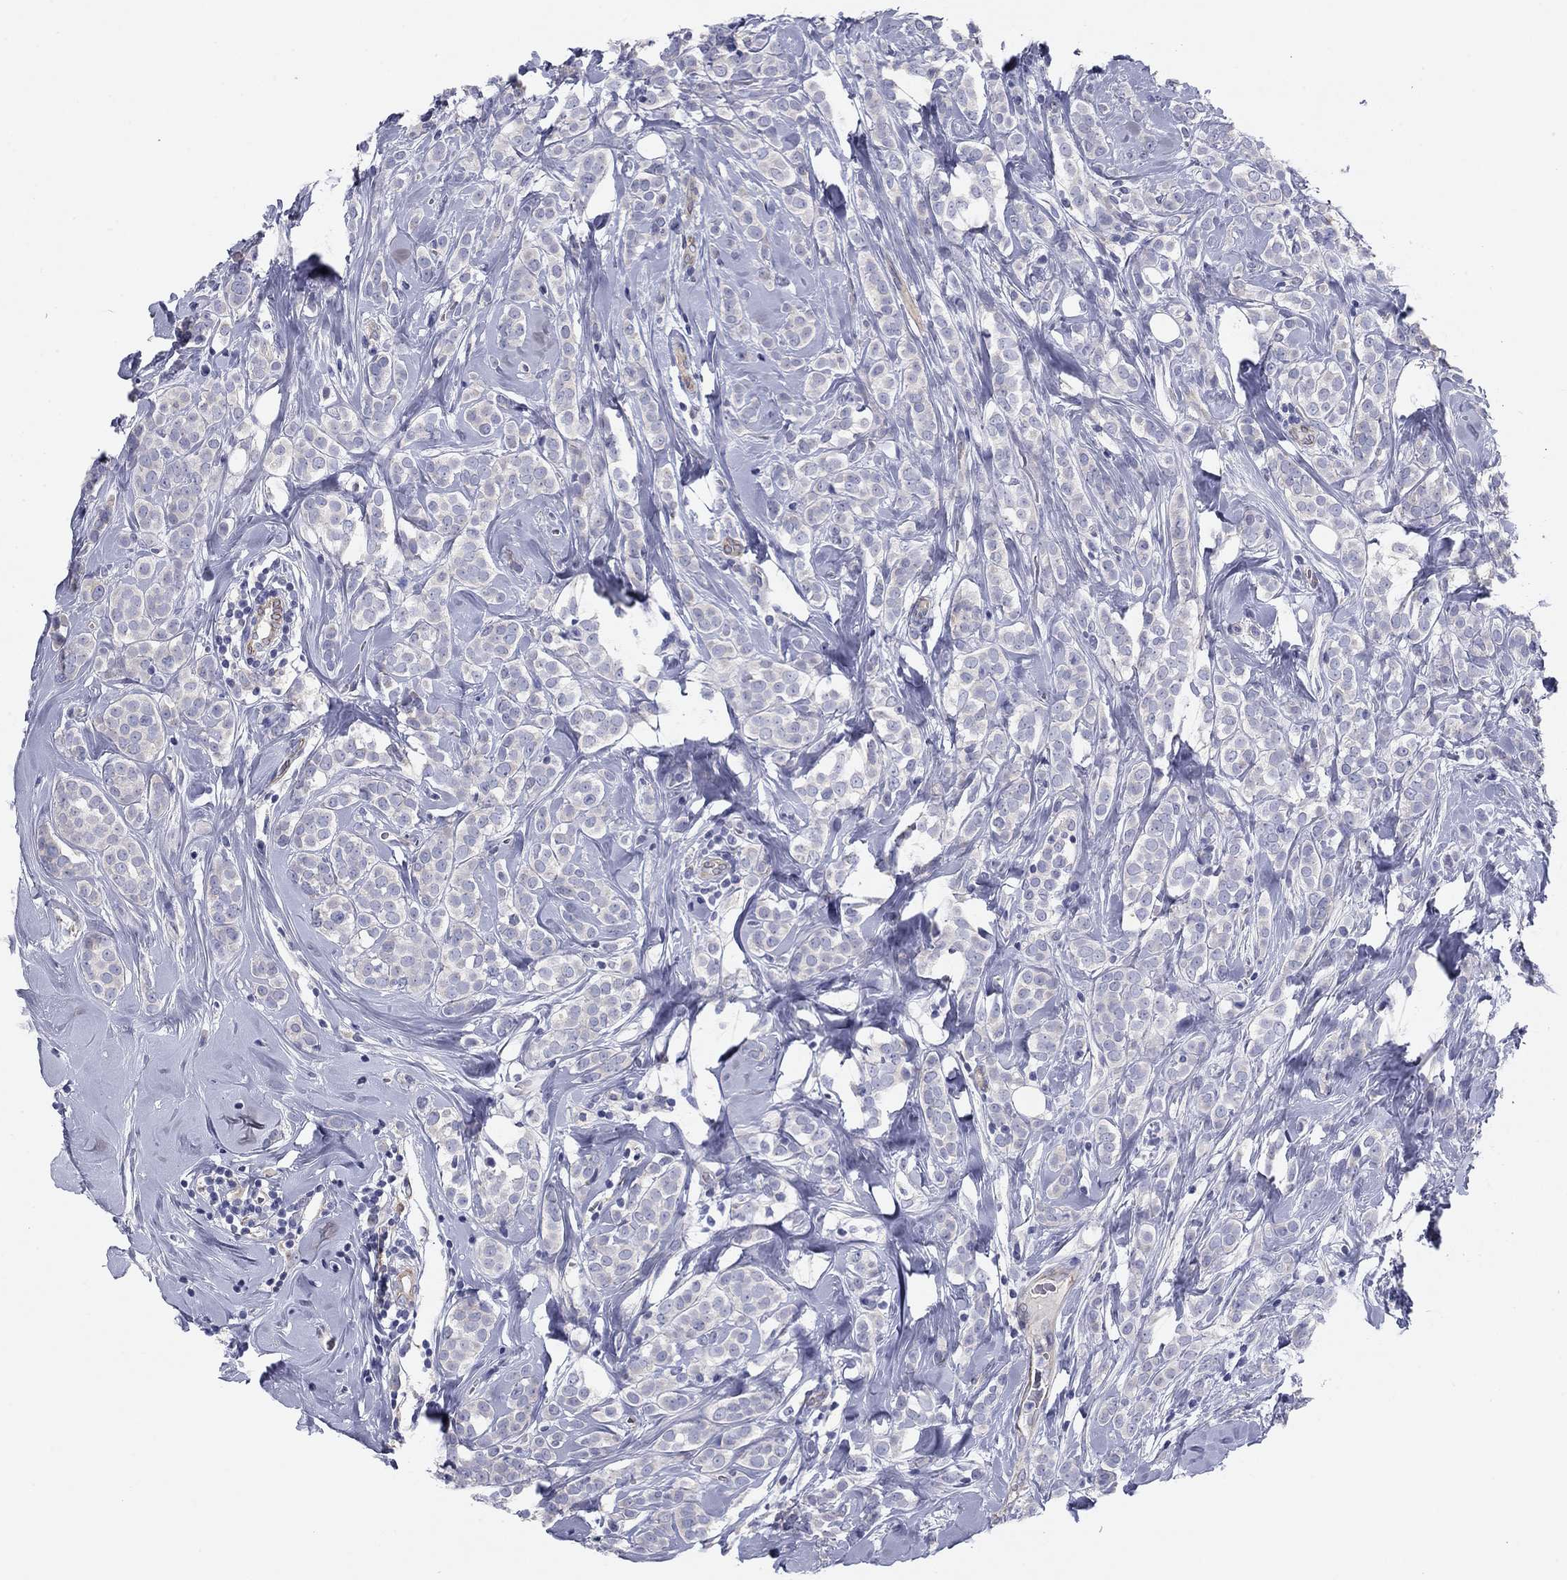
{"staining": {"intensity": "weak", "quantity": "<25%", "location": "cytoplasmic/membranous"}, "tissue": "breast cancer", "cell_type": "Tumor cells", "image_type": "cancer", "snomed": [{"axis": "morphology", "description": "Lobular carcinoma"}, {"axis": "topography", "description": "Breast"}], "caption": "This is an immunohistochemistry (IHC) photomicrograph of human breast lobular carcinoma. There is no expression in tumor cells.", "gene": "SEPTIN3", "patient": {"sex": "female", "age": 49}}